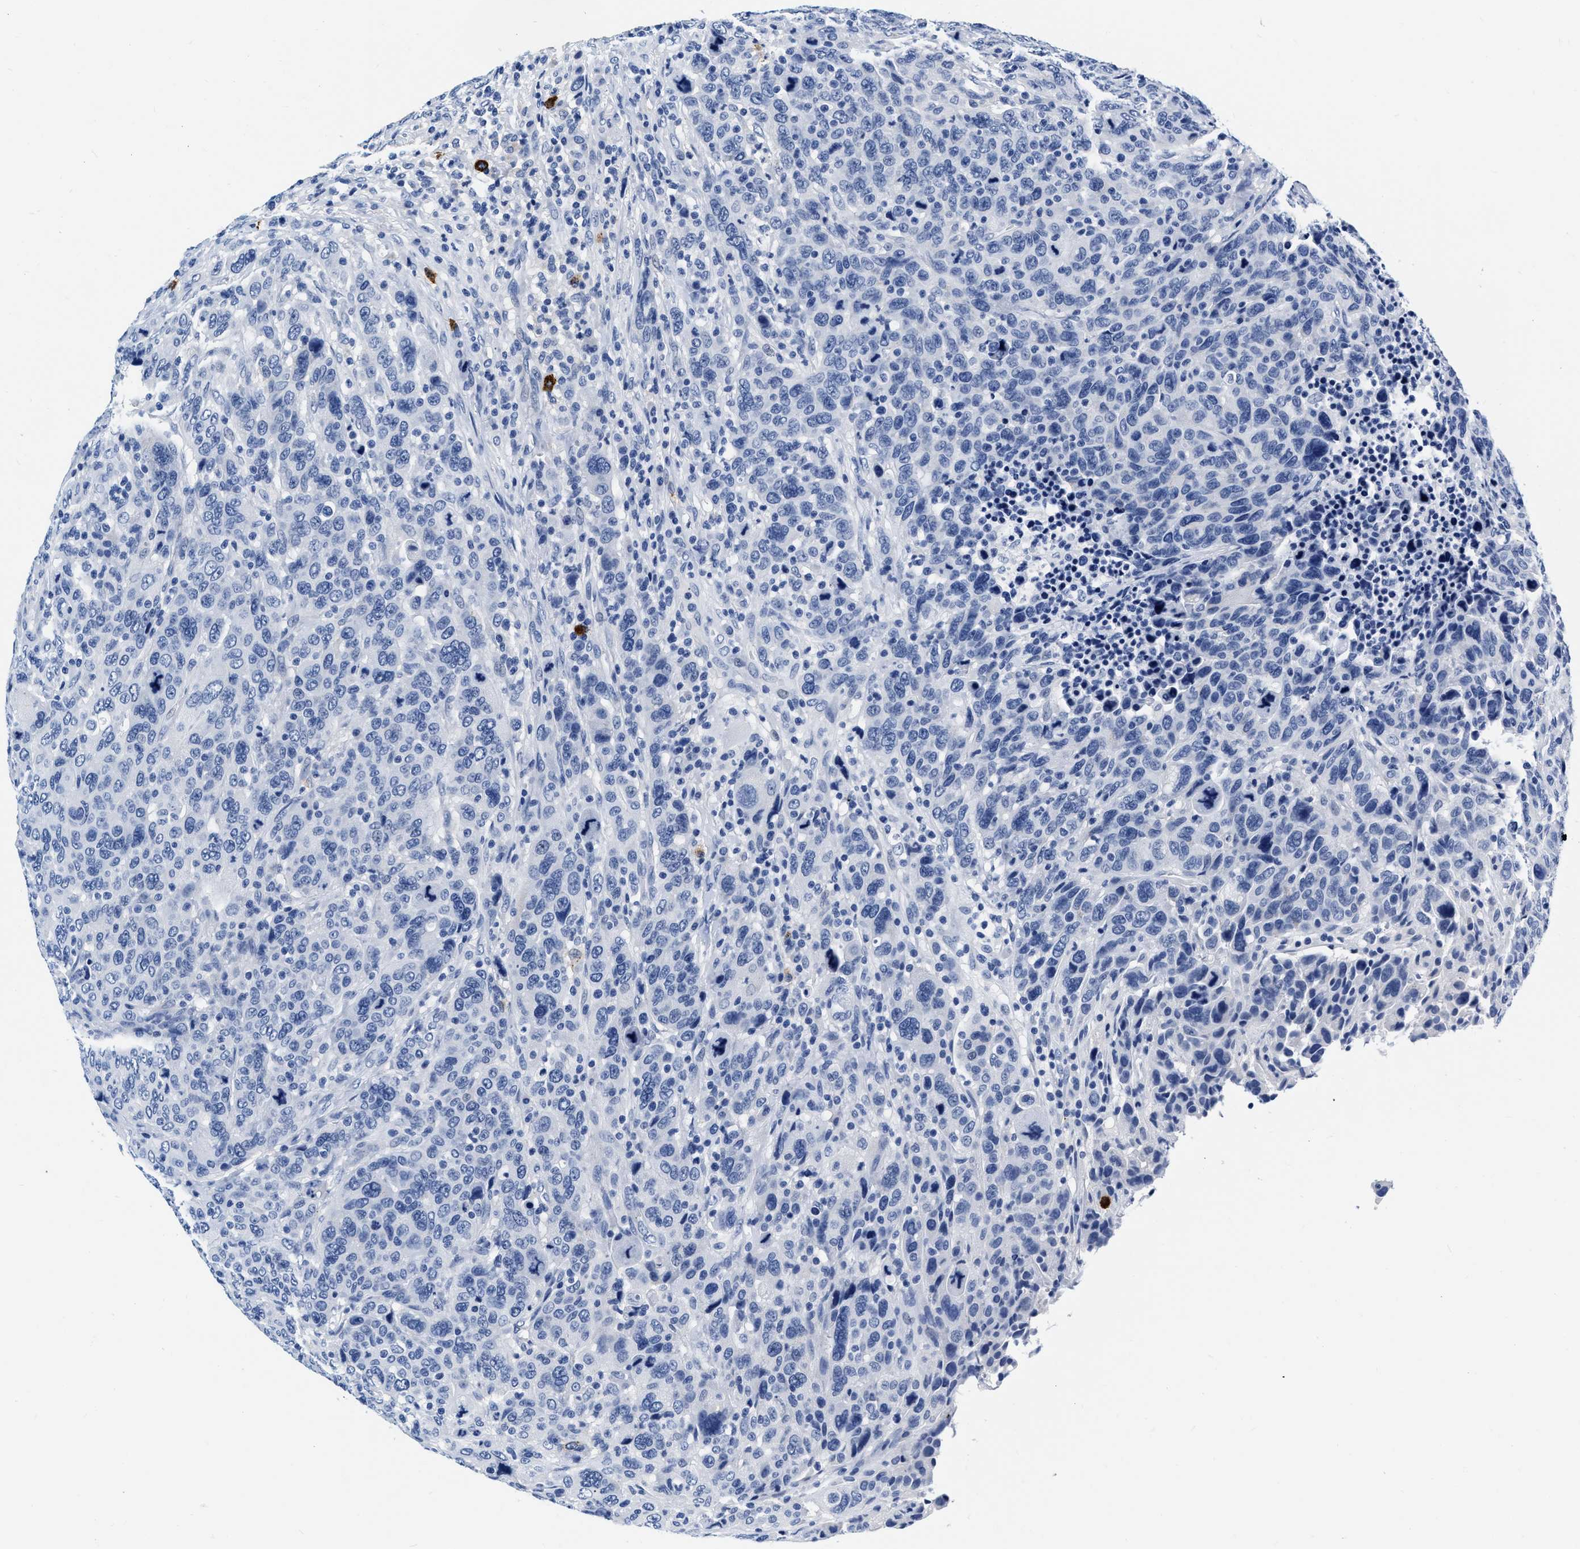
{"staining": {"intensity": "negative", "quantity": "none", "location": "none"}, "tissue": "breast cancer", "cell_type": "Tumor cells", "image_type": "cancer", "snomed": [{"axis": "morphology", "description": "Duct carcinoma"}, {"axis": "topography", "description": "Breast"}], "caption": "Tumor cells are negative for protein expression in human breast cancer (intraductal carcinoma). (DAB (3,3'-diaminobenzidine) IHC, high magnification).", "gene": "CER1", "patient": {"sex": "female", "age": 37}}